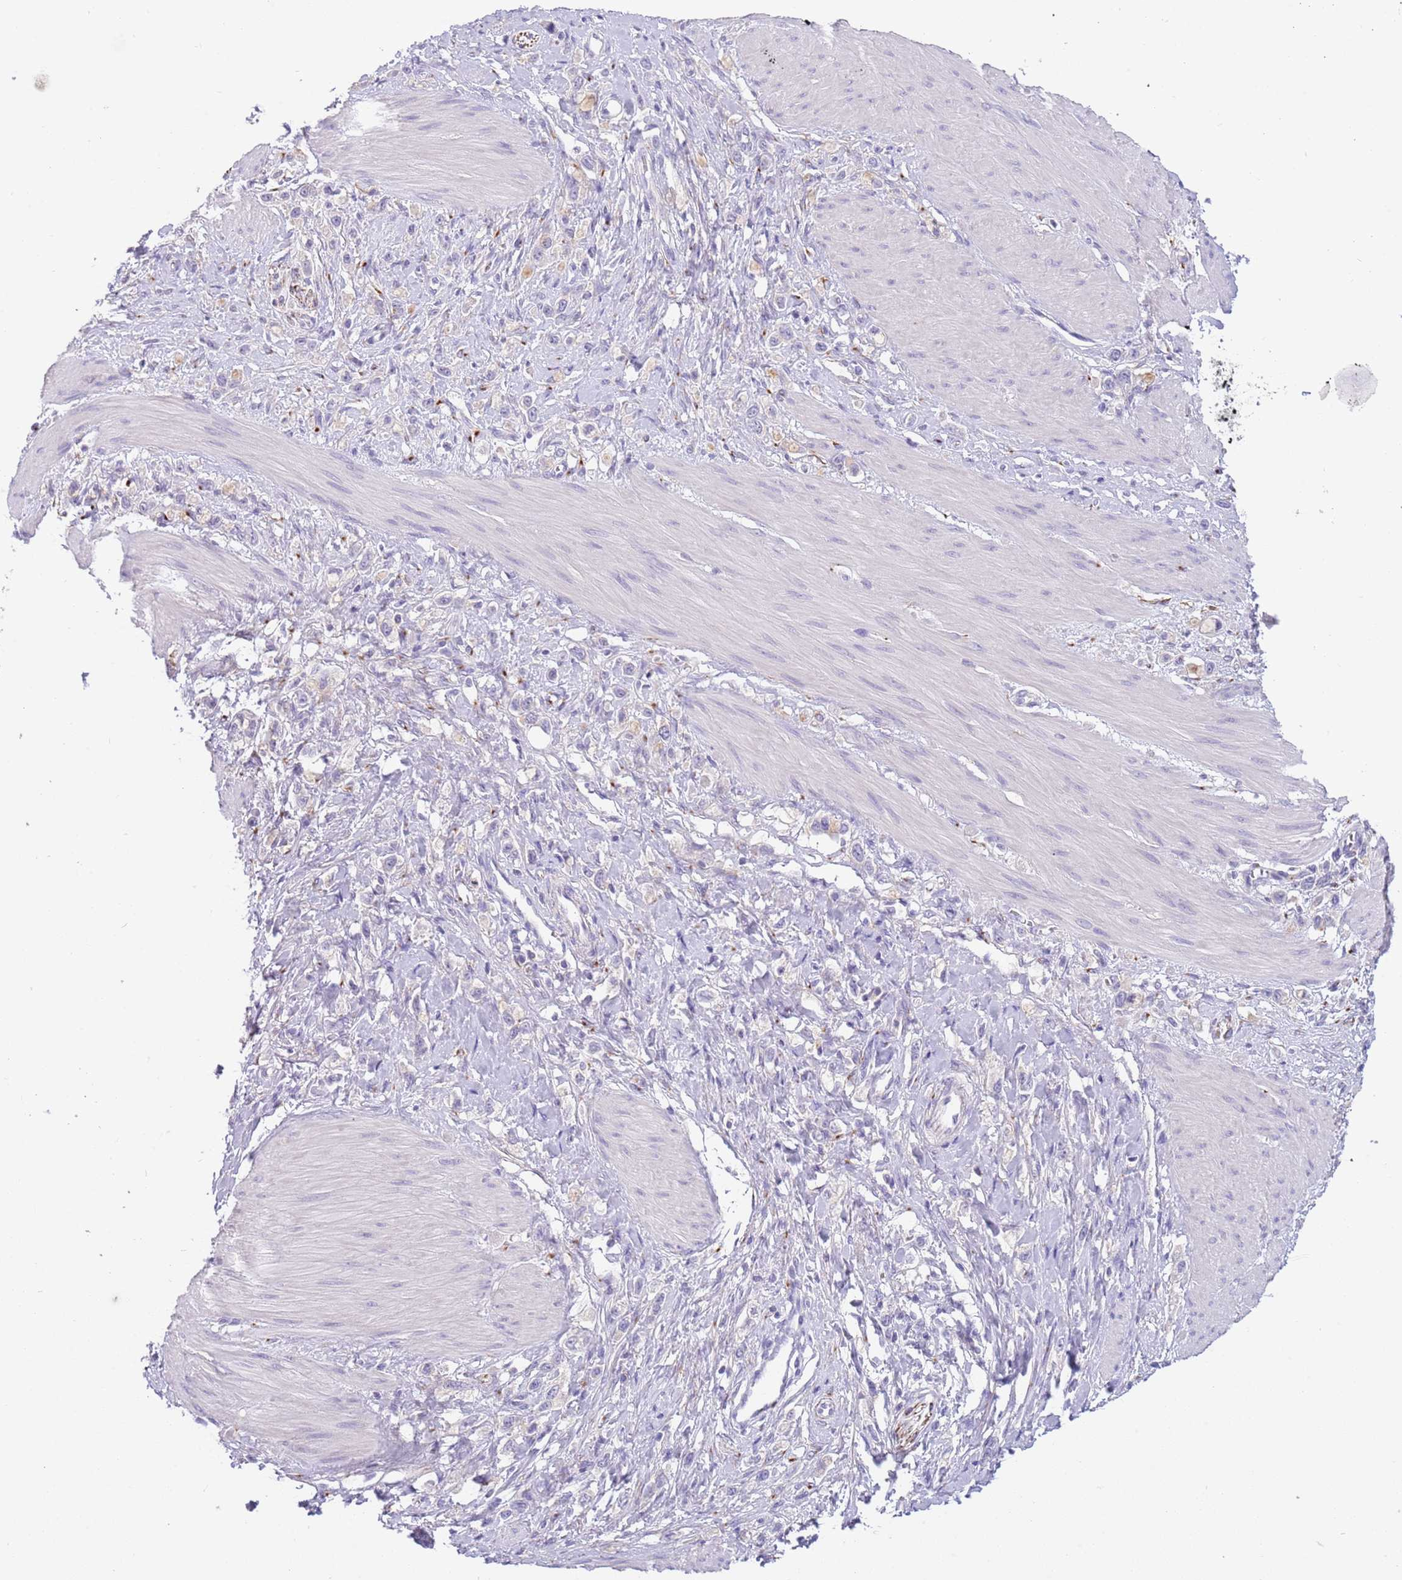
{"staining": {"intensity": "negative", "quantity": "none", "location": "none"}, "tissue": "stomach cancer", "cell_type": "Tumor cells", "image_type": "cancer", "snomed": [{"axis": "morphology", "description": "Adenocarcinoma, NOS"}, {"axis": "topography", "description": "Stomach"}], "caption": "IHC micrograph of human adenocarcinoma (stomach) stained for a protein (brown), which exhibits no staining in tumor cells.", "gene": "CFAP73", "patient": {"sex": "female", "age": 65}}